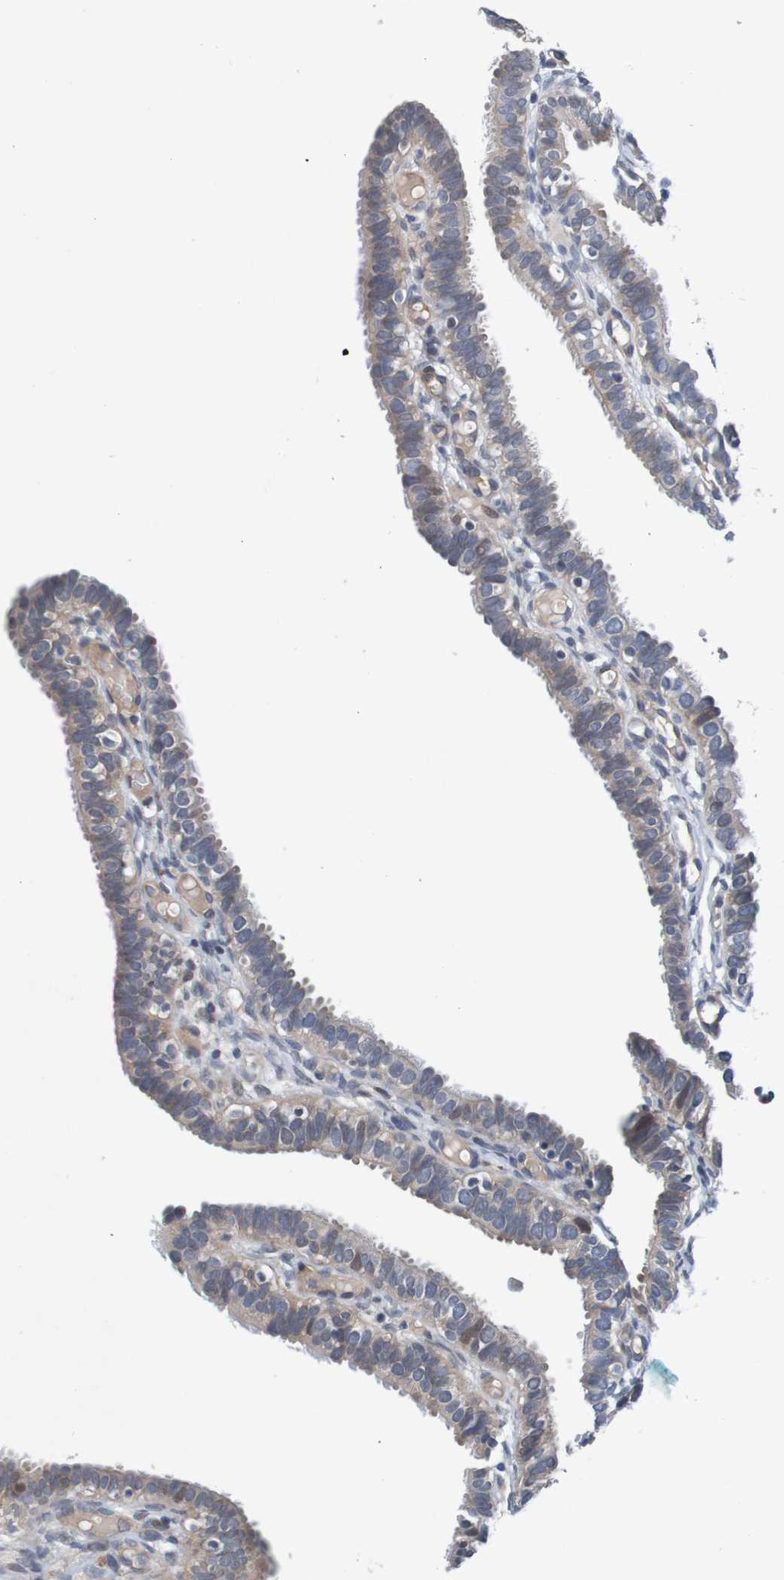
{"staining": {"intensity": "weak", "quantity": ">75%", "location": "cytoplasmic/membranous"}, "tissue": "fallopian tube", "cell_type": "Glandular cells", "image_type": "normal", "snomed": [{"axis": "morphology", "description": "Normal tissue, NOS"}, {"axis": "topography", "description": "Fallopian tube"}, {"axis": "topography", "description": "Placenta"}], "caption": "Immunohistochemistry (IHC) of benign human fallopian tube displays low levels of weak cytoplasmic/membranous staining in about >75% of glandular cells.", "gene": "CPED1", "patient": {"sex": "female", "age": 34}}